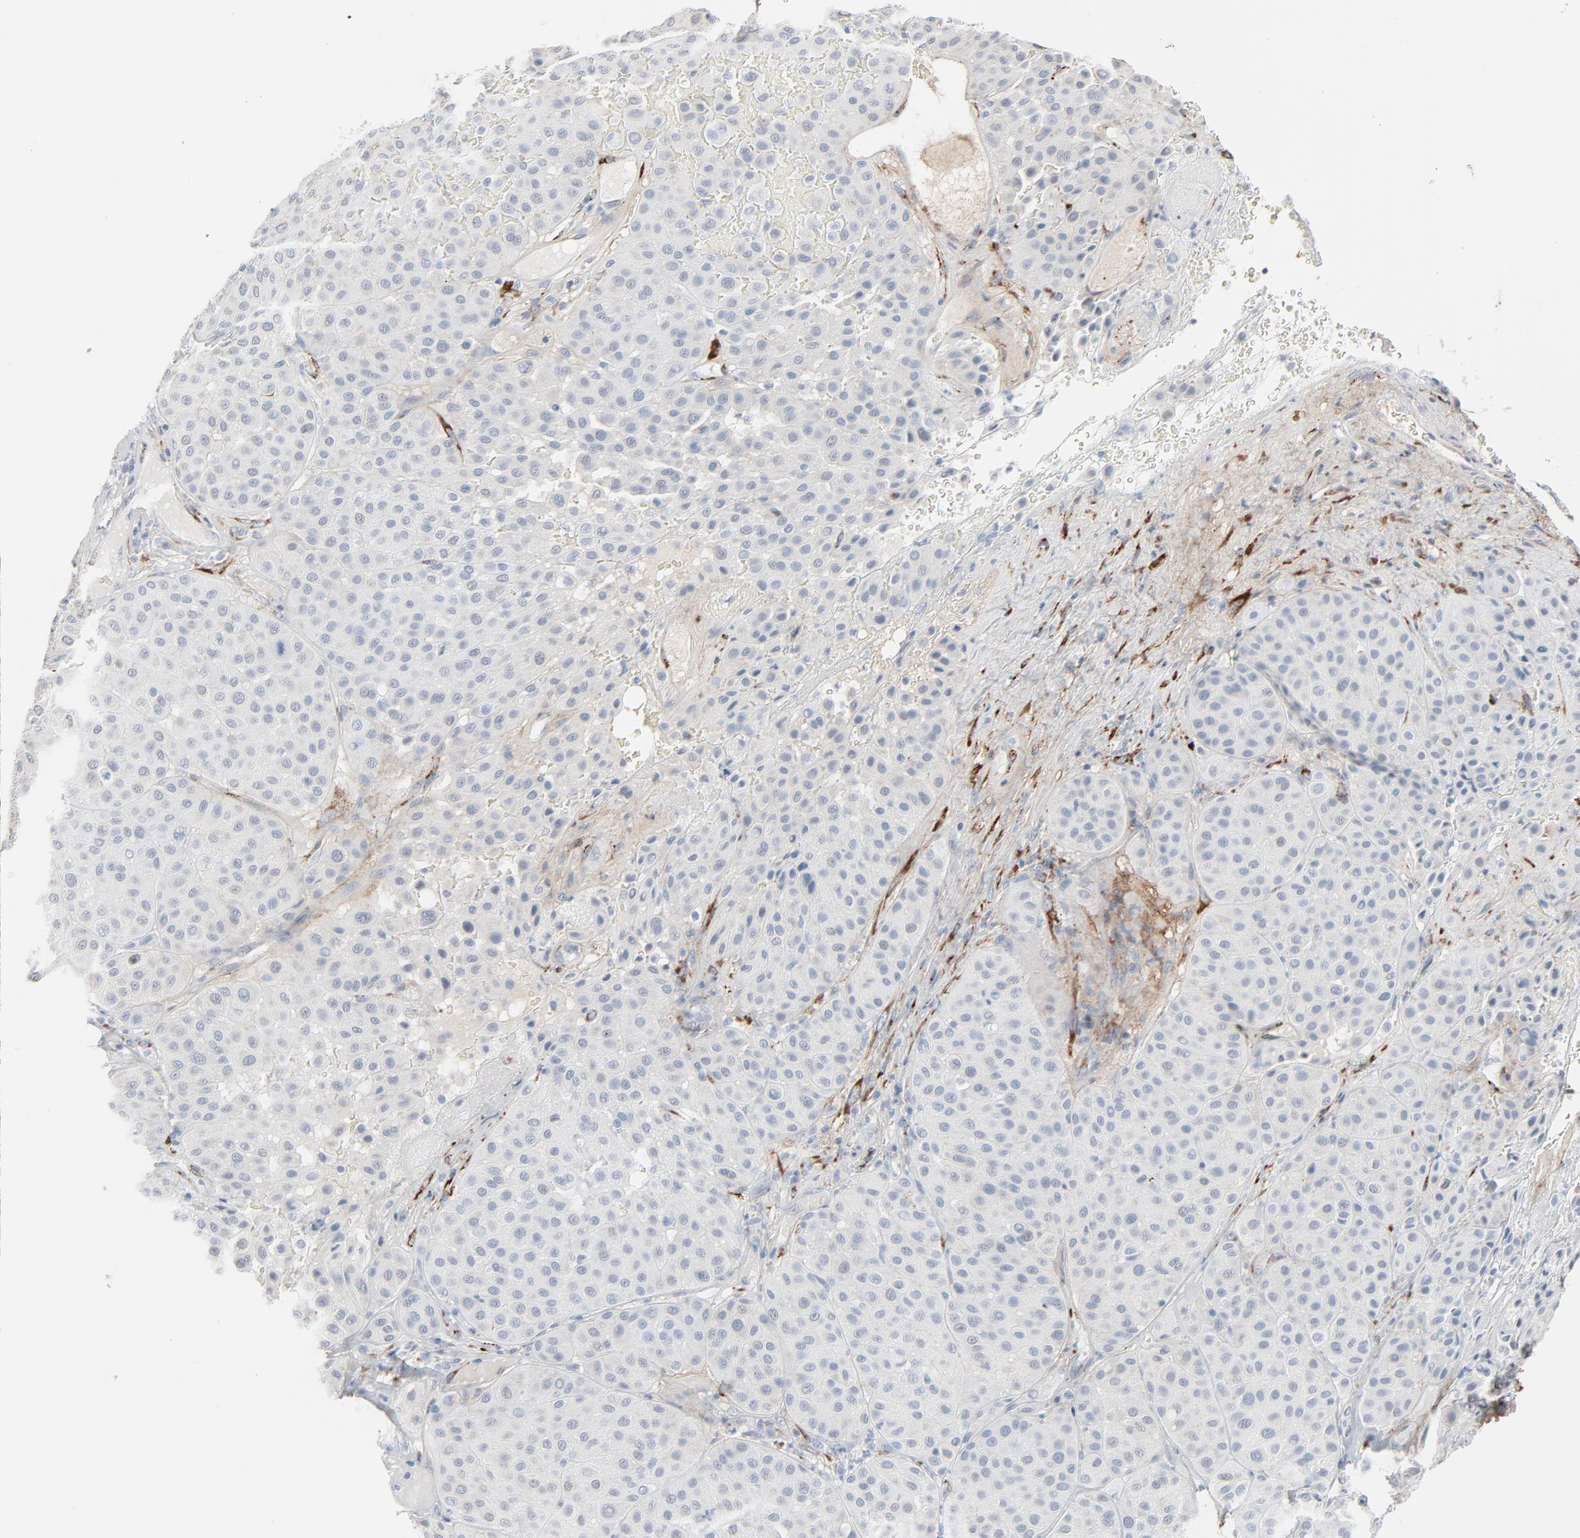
{"staining": {"intensity": "negative", "quantity": "none", "location": "none"}, "tissue": "melanoma", "cell_type": "Tumor cells", "image_type": "cancer", "snomed": [{"axis": "morphology", "description": "Normal tissue, NOS"}, {"axis": "morphology", "description": "Malignant melanoma, Metastatic site"}, {"axis": "topography", "description": "Skin"}], "caption": "An immunohistochemistry histopathology image of malignant melanoma (metastatic site) is shown. There is no staining in tumor cells of malignant melanoma (metastatic site).", "gene": "BGN", "patient": {"sex": "male", "age": 41}}